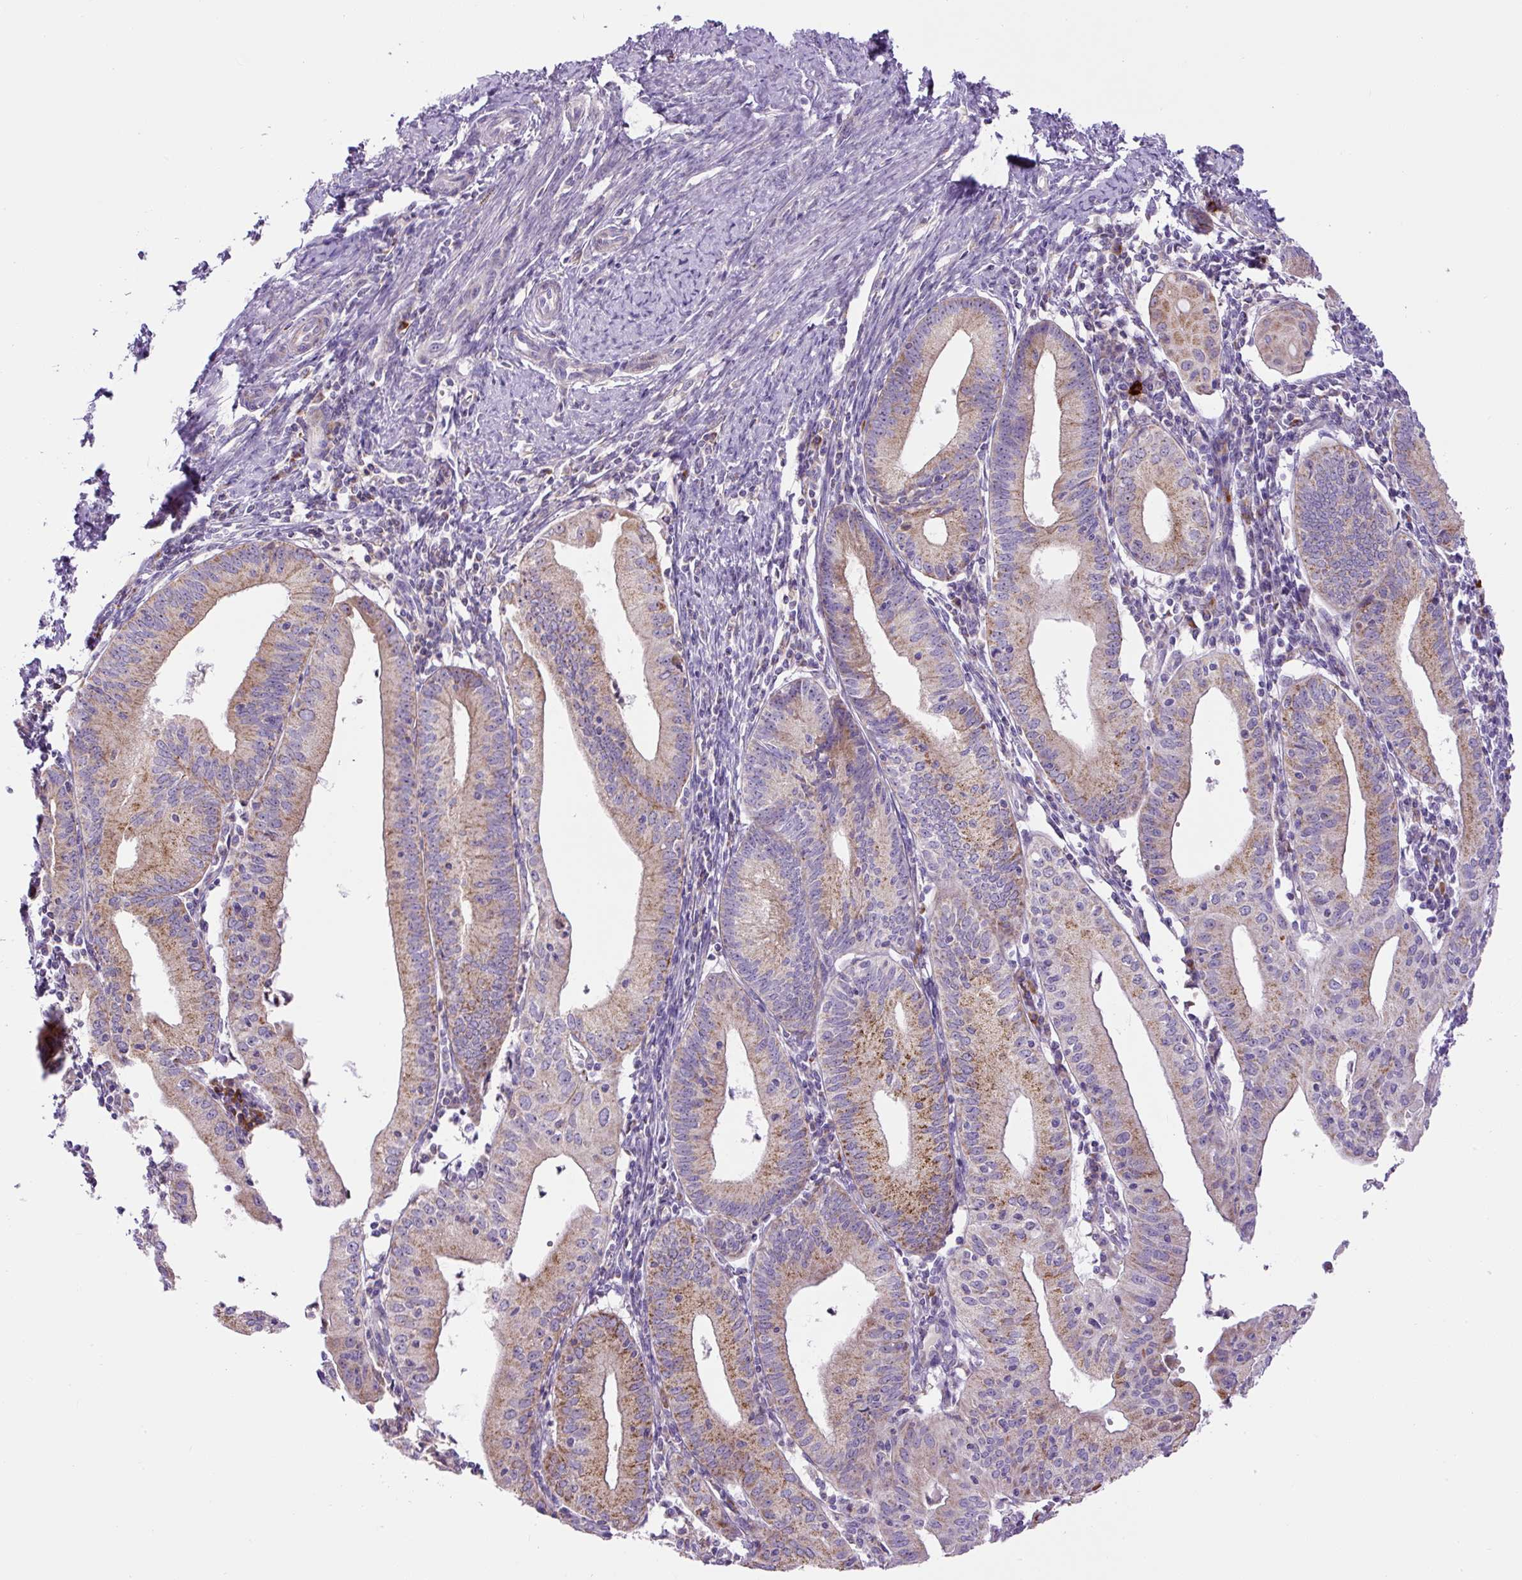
{"staining": {"intensity": "moderate", "quantity": ">75%", "location": "cytoplasmic/membranous"}, "tissue": "endometrial cancer", "cell_type": "Tumor cells", "image_type": "cancer", "snomed": [{"axis": "morphology", "description": "Adenocarcinoma, NOS"}, {"axis": "topography", "description": "Endometrium"}], "caption": "Adenocarcinoma (endometrial) was stained to show a protein in brown. There is medium levels of moderate cytoplasmic/membranous positivity in approximately >75% of tumor cells.", "gene": "ZNF596", "patient": {"sex": "female", "age": 60}}